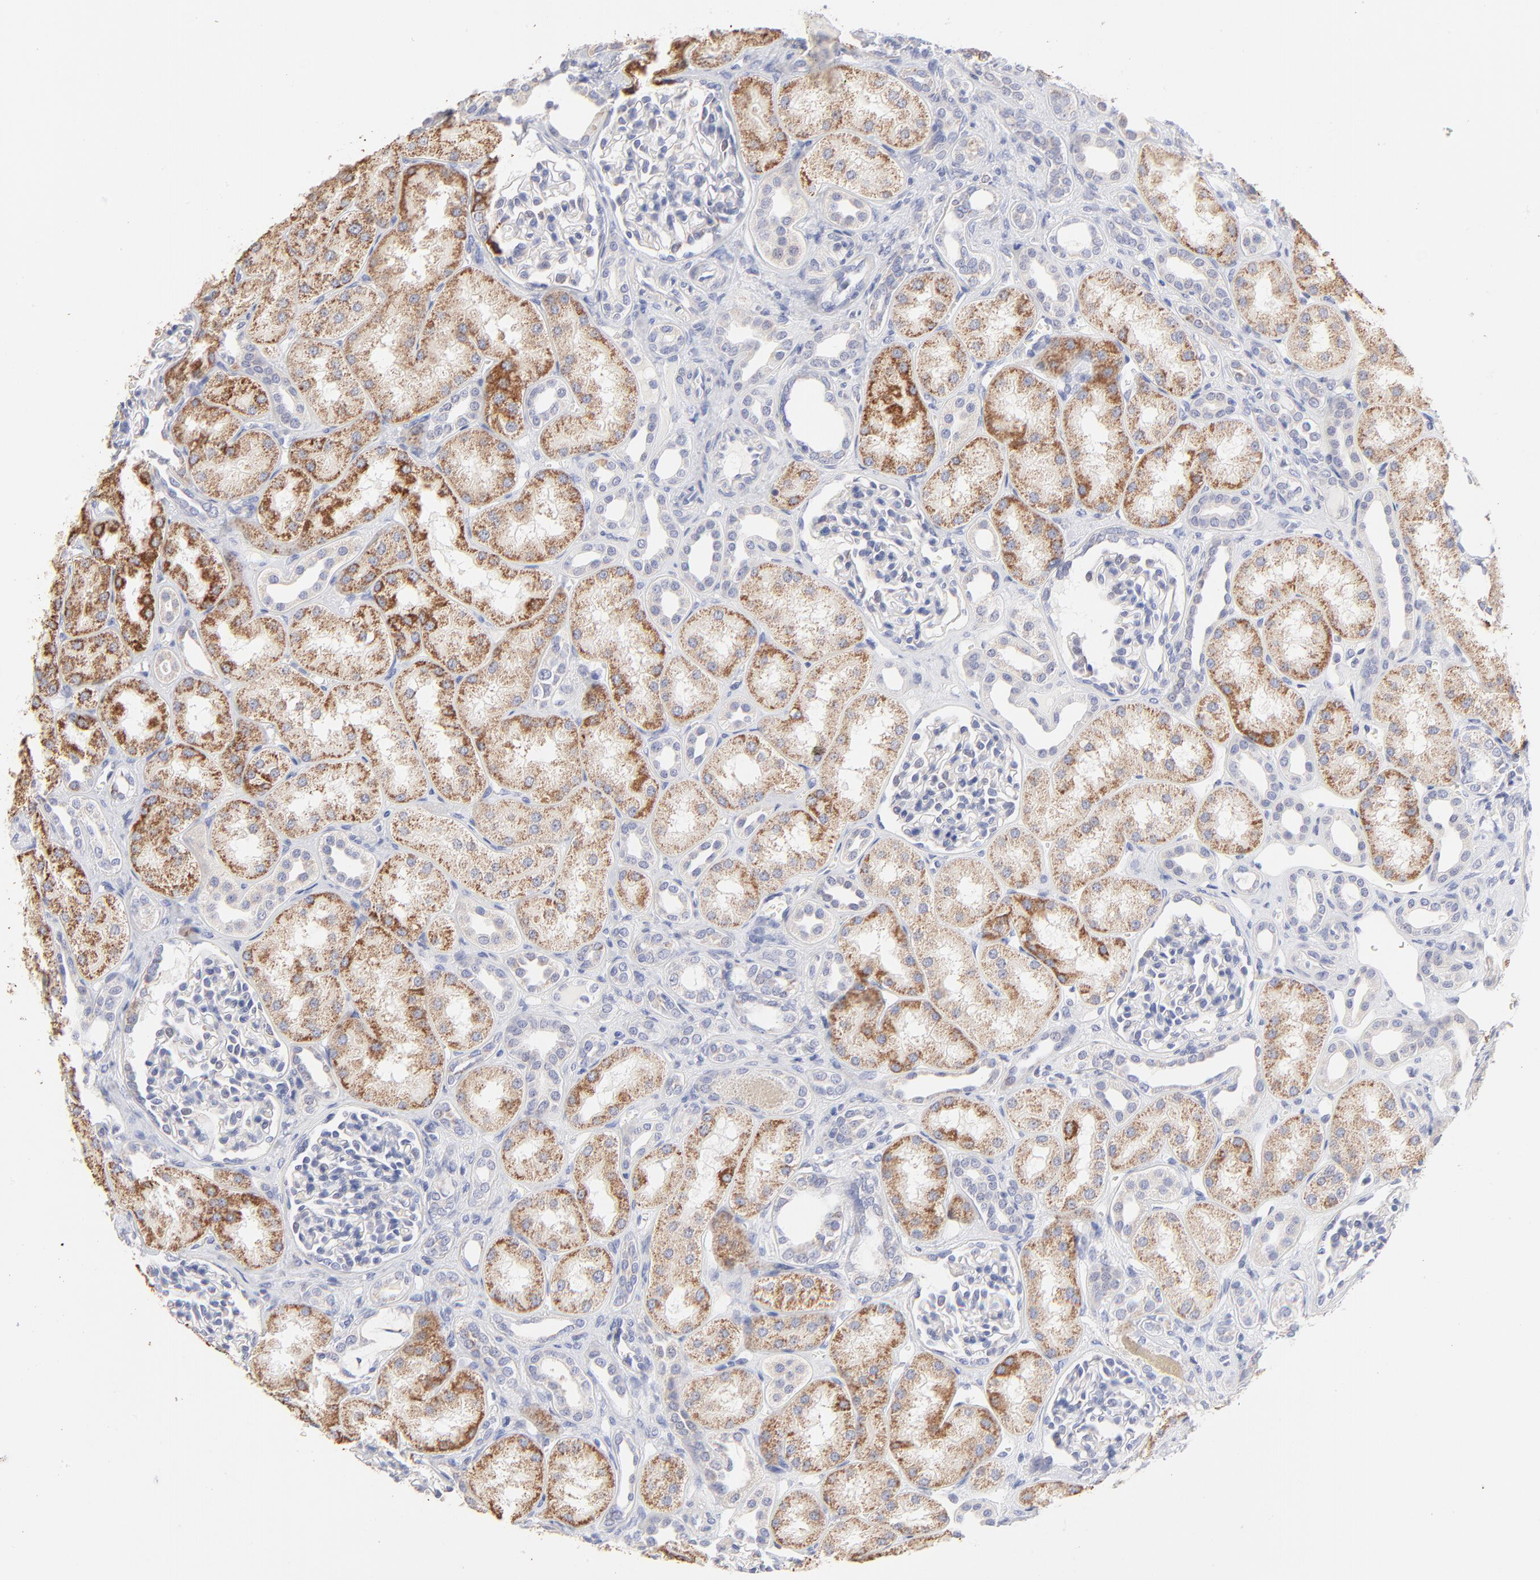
{"staining": {"intensity": "negative", "quantity": "none", "location": "none"}, "tissue": "kidney", "cell_type": "Cells in glomeruli", "image_type": "normal", "snomed": [{"axis": "morphology", "description": "Normal tissue, NOS"}, {"axis": "topography", "description": "Kidney"}], "caption": "Histopathology image shows no significant protein positivity in cells in glomeruli of unremarkable kidney.", "gene": "TST", "patient": {"sex": "male", "age": 7}}